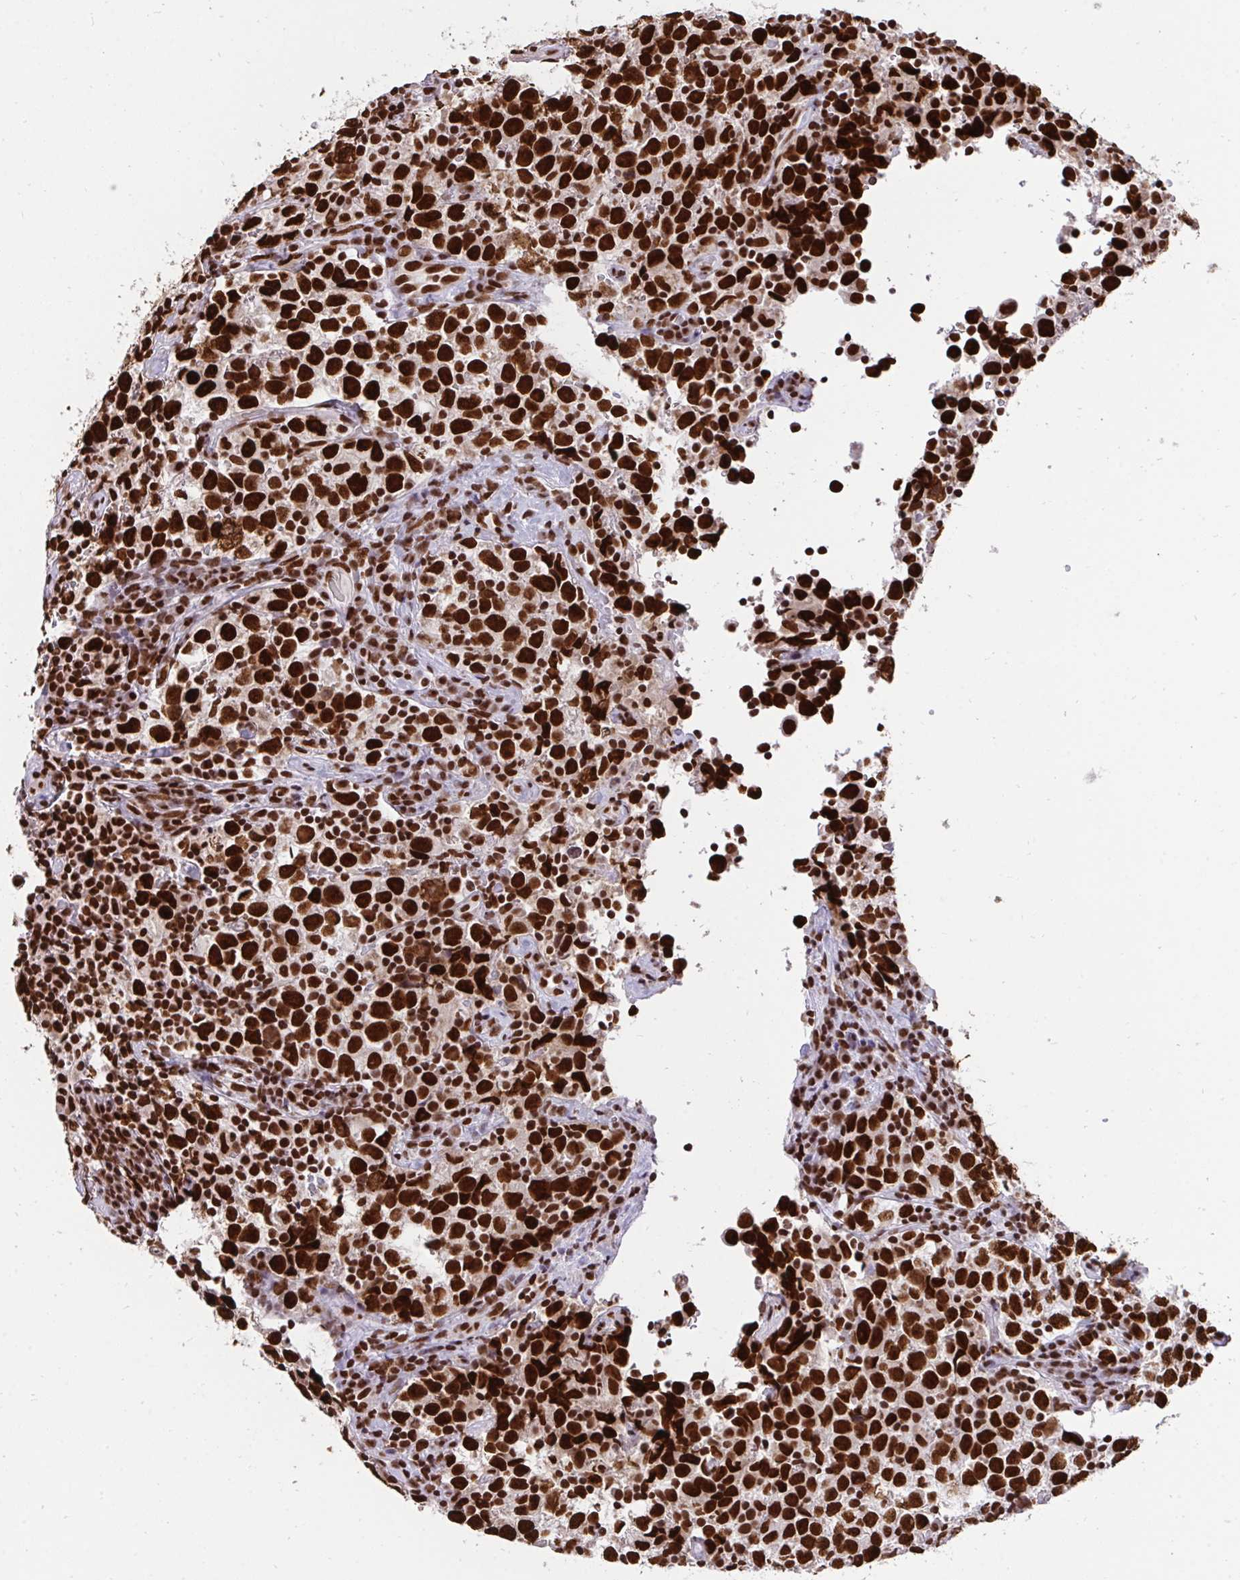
{"staining": {"intensity": "strong", "quantity": ">75%", "location": "nuclear"}, "tissue": "testis cancer", "cell_type": "Tumor cells", "image_type": "cancer", "snomed": [{"axis": "morphology", "description": "Normal tissue, NOS"}, {"axis": "morphology", "description": "Seminoma, NOS"}, {"axis": "topography", "description": "Testis"}], "caption": "Human testis cancer stained with a brown dye exhibits strong nuclear positive staining in approximately >75% of tumor cells.", "gene": "HNRNPL", "patient": {"sex": "male", "age": 43}}